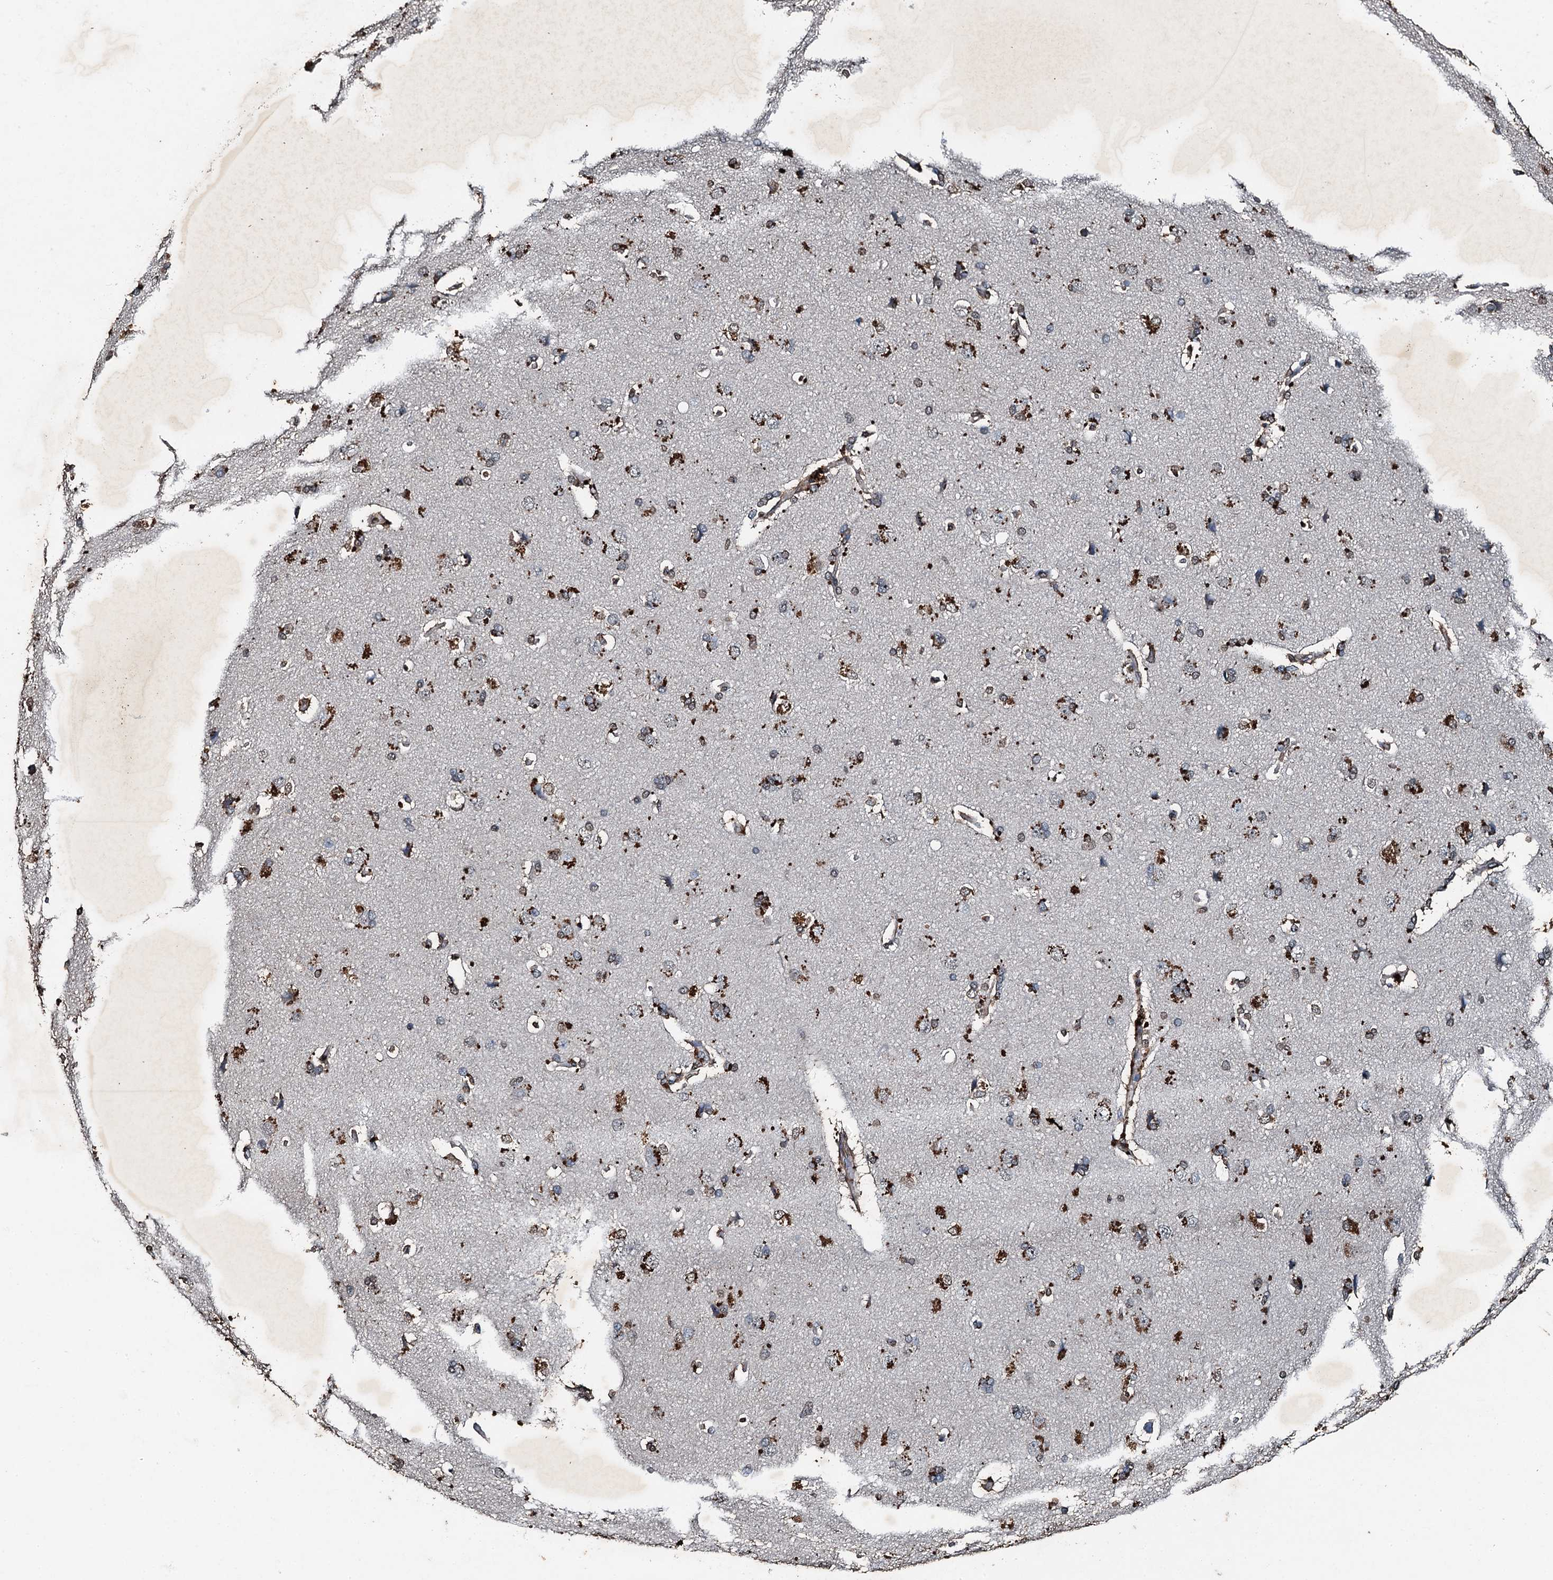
{"staining": {"intensity": "negative", "quantity": "none", "location": "none"}, "tissue": "cerebral cortex", "cell_type": "Endothelial cells", "image_type": "normal", "snomed": [{"axis": "morphology", "description": "Normal tissue, NOS"}, {"axis": "topography", "description": "Cerebral cortex"}], "caption": "Immunohistochemistry (IHC) histopathology image of unremarkable human cerebral cortex stained for a protein (brown), which exhibits no staining in endothelial cells.", "gene": "TCTN1", "patient": {"sex": "male", "age": 62}}